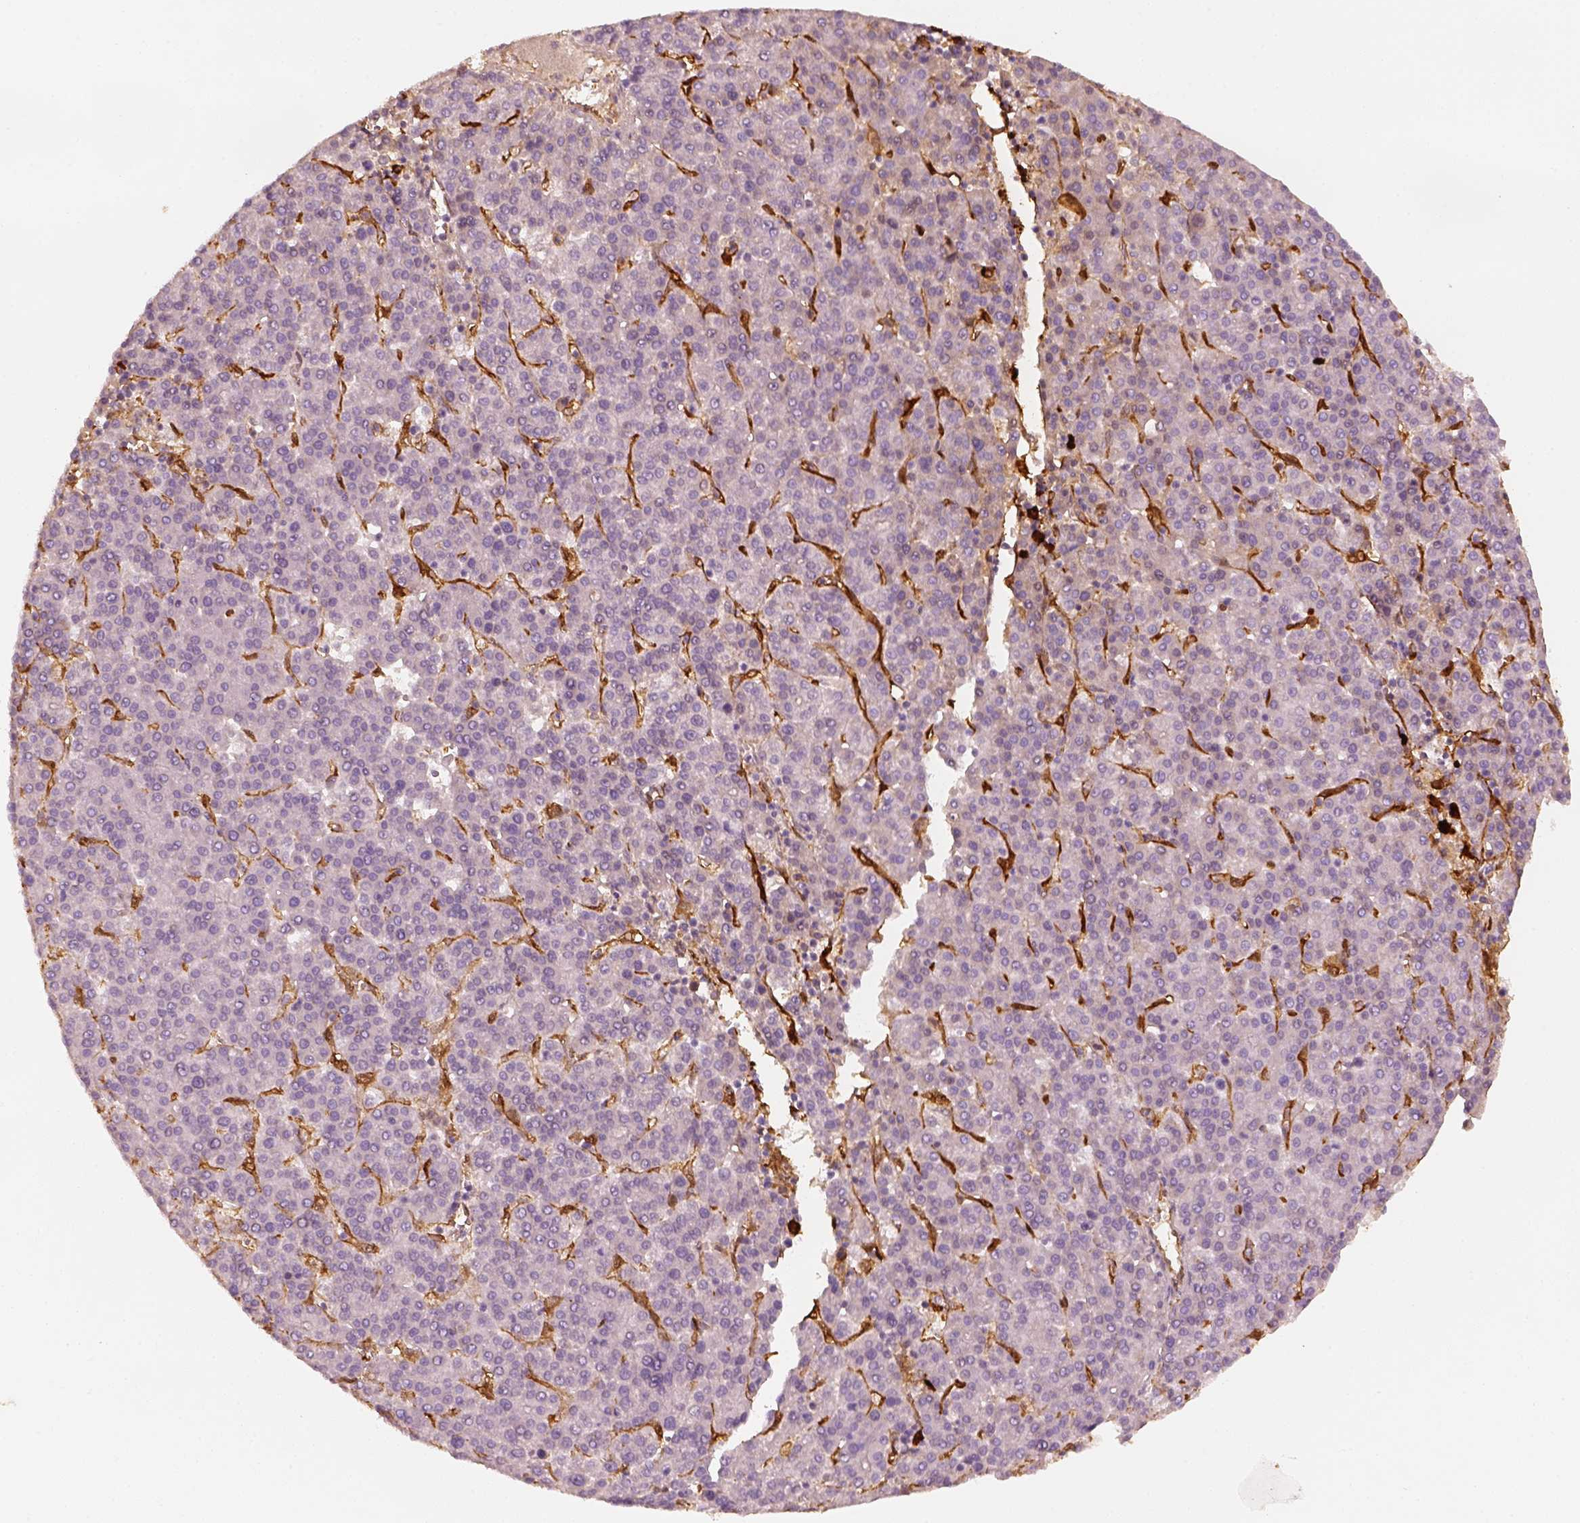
{"staining": {"intensity": "negative", "quantity": "none", "location": "none"}, "tissue": "liver cancer", "cell_type": "Tumor cells", "image_type": "cancer", "snomed": [{"axis": "morphology", "description": "Carcinoma, Hepatocellular, NOS"}, {"axis": "topography", "description": "Liver"}], "caption": "The photomicrograph displays no significant positivity in tumor cells of liver cancer.", "gene": "FSCN1", "patient": {"sex": "female", "age": 58}}